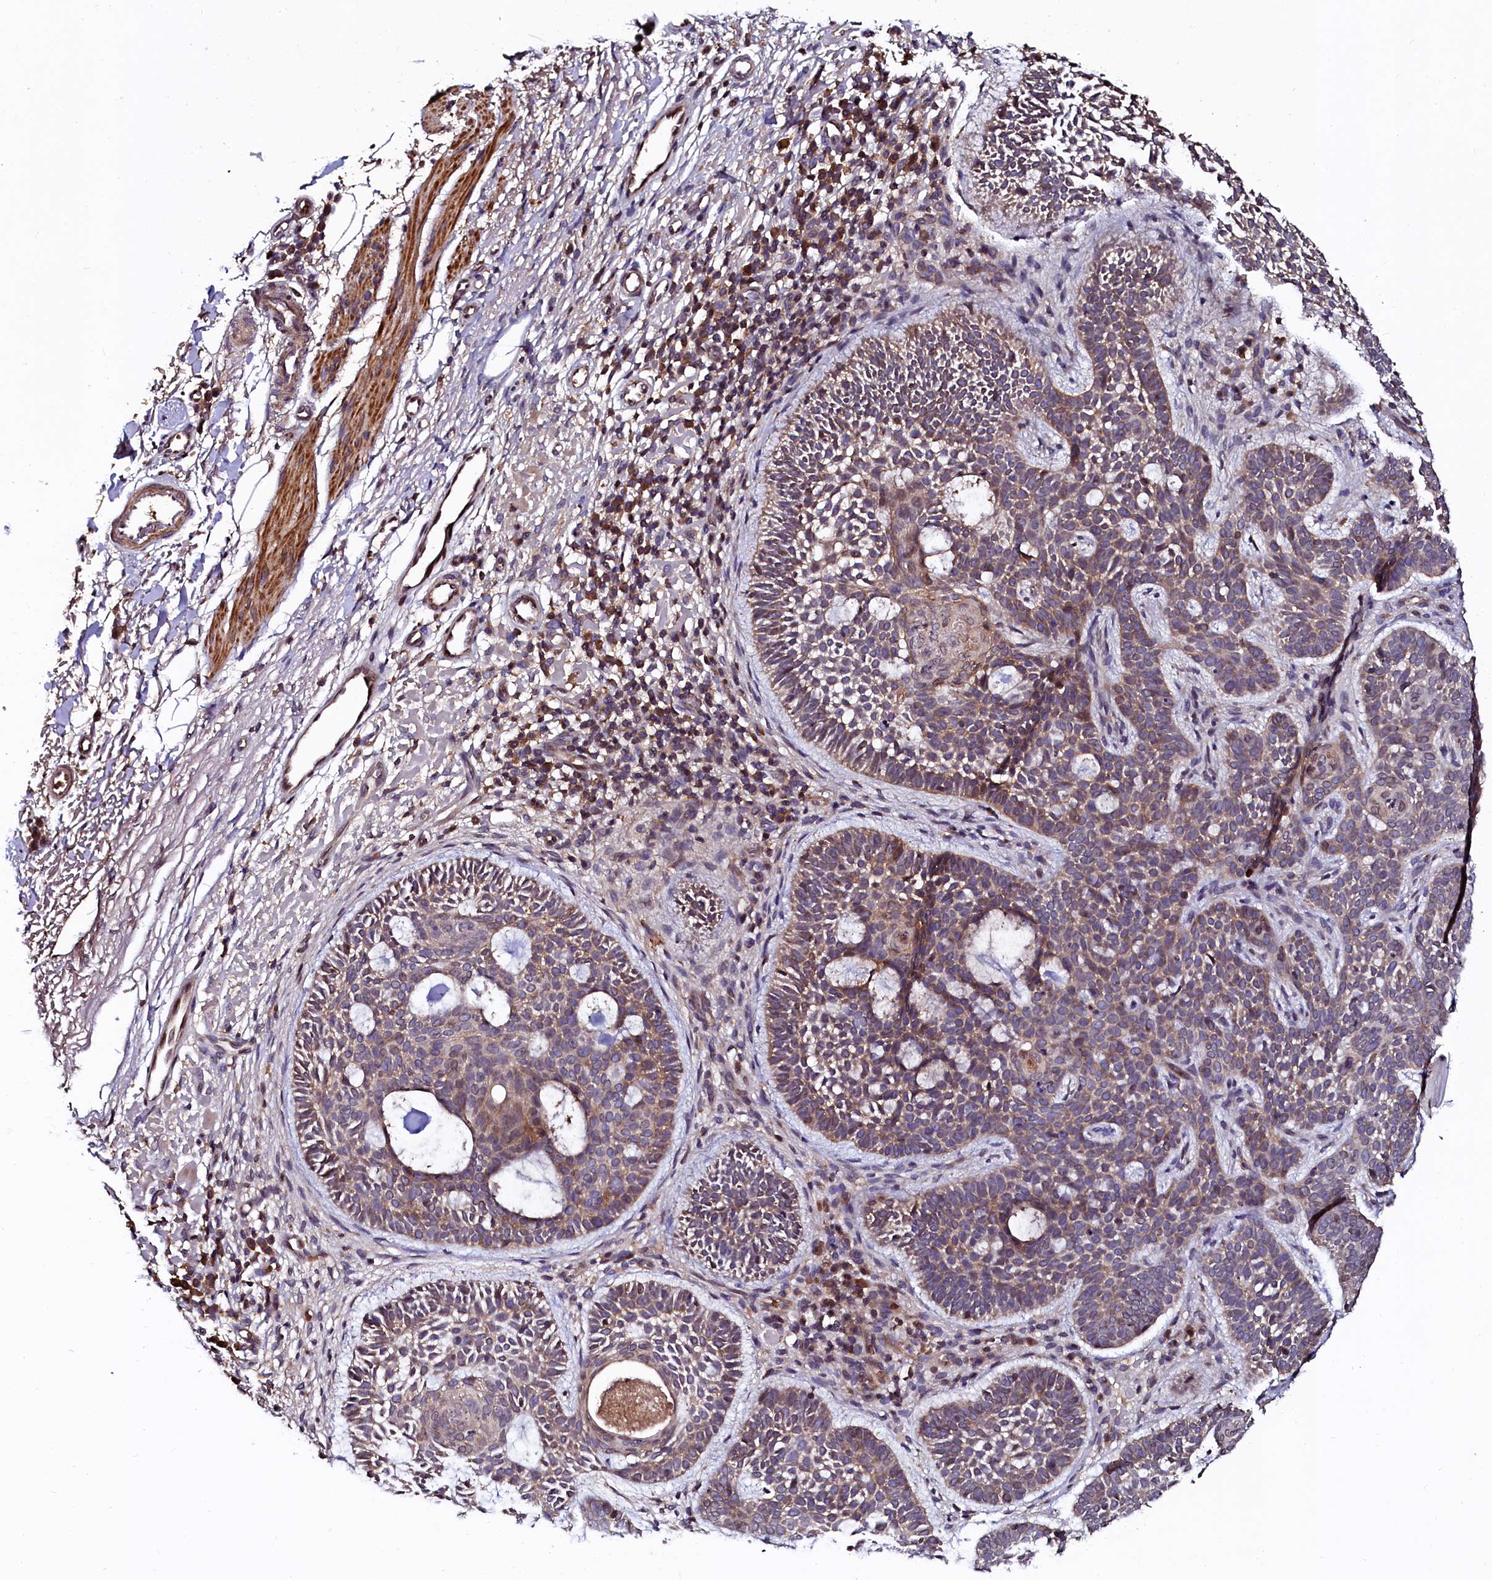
{"staining": {"intensity": "weak", "quantity": ">75%", "location": "cytoplasmic/membranous"}, "tissue": "skin cancer", "cell_type": "Tumor cells", "image_type": "cancer", "snomed": [{"axis": "morphology", "description": "Basal cell carcinoma"}, {"axis": "topography", "description": "Skin"}], "caption": "Immunohistochemical staining of human skin cancer demonstrates weak cytoplasmic/membranous protein positivity in about >75% of tumor cells.", "gene": "N4BP1", "patient": {"sex": "male", "age": 85}}